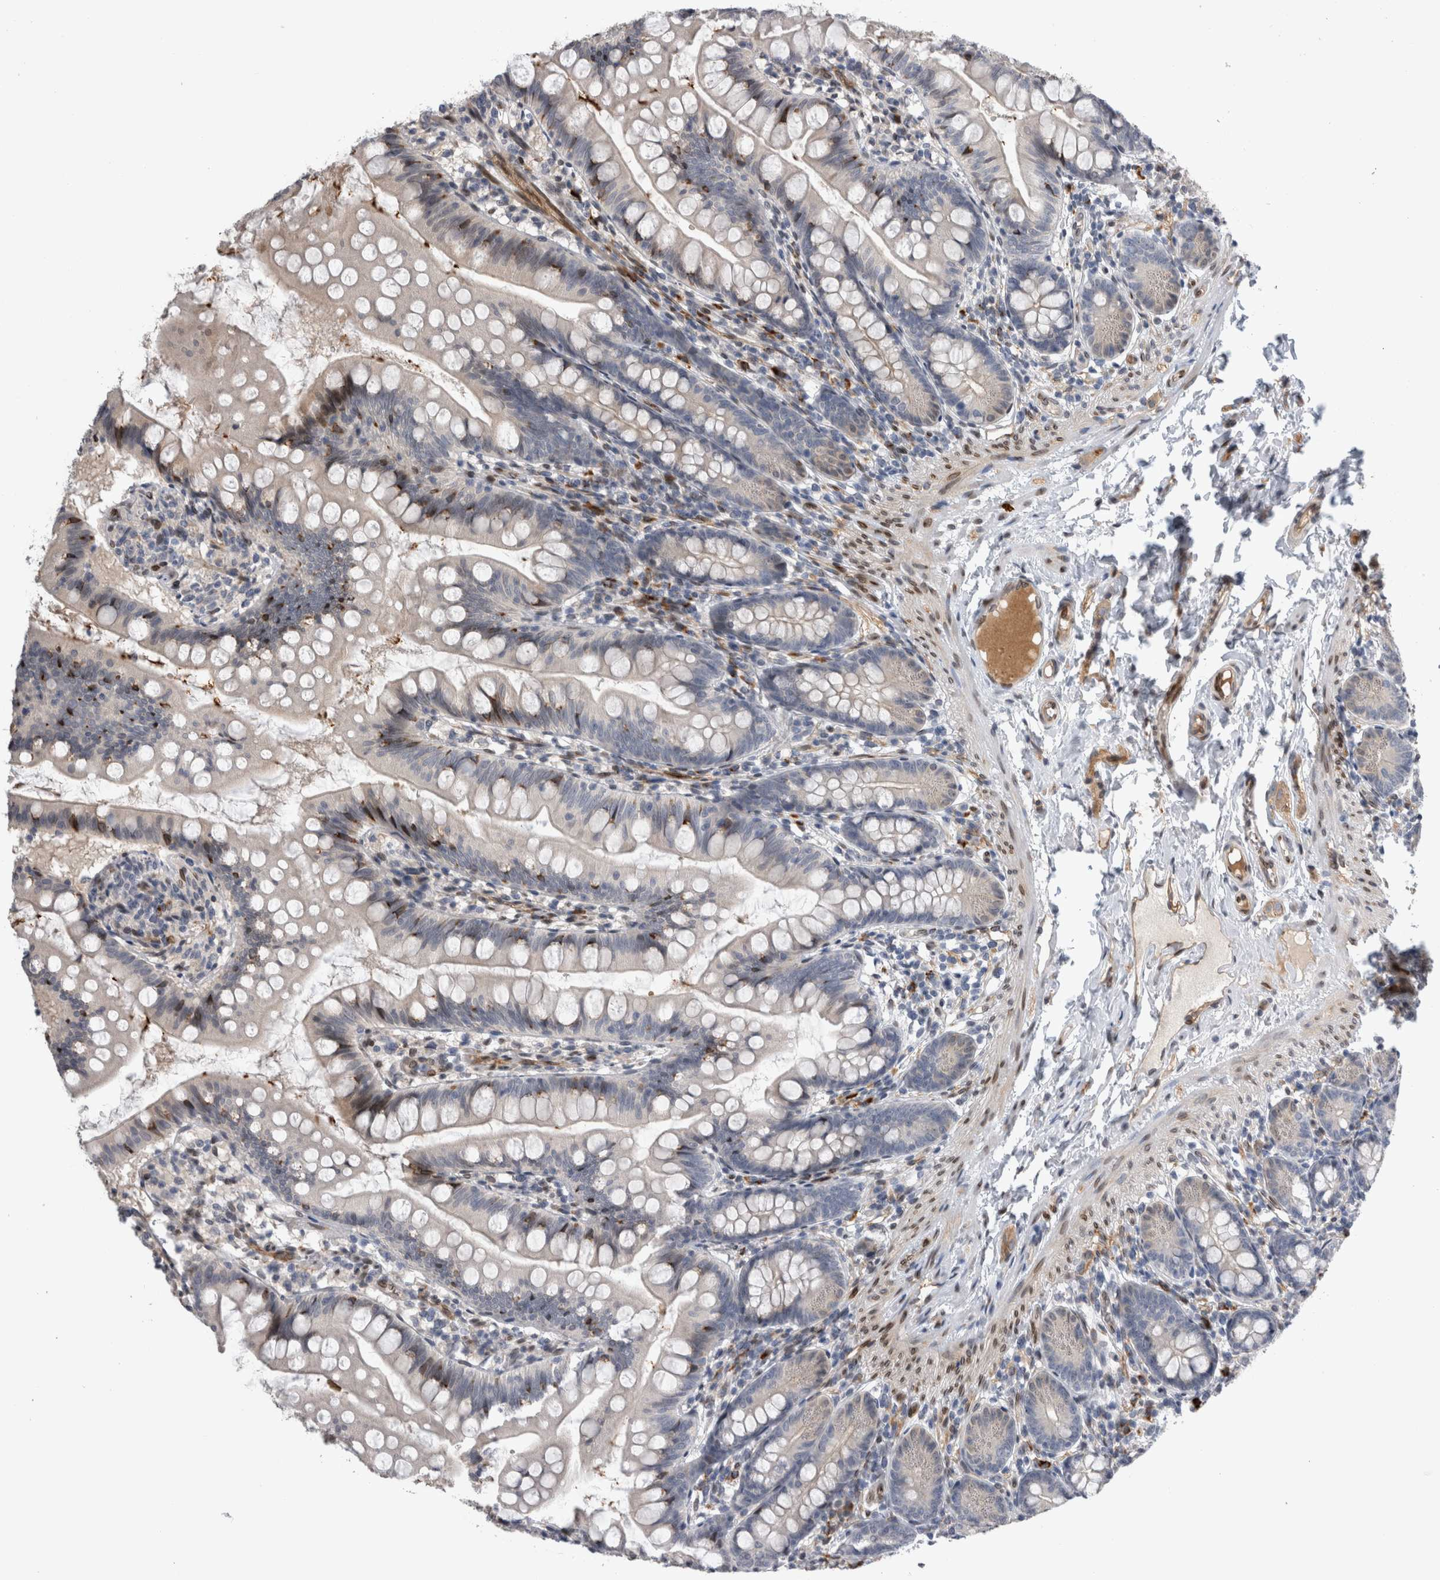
{"staining": {"intensity": "moderate", "quantity": "<25%", "location": "nuclear"}, "tissue": "small intestine", "cell_type": "Glandular cells", "image_type": "normal", "snomed": [{"axis": "morphology", "description": "Normal tissue, NOS"}, {"axis": "topography", "description": "Small intestine"}], "caption": "Protein analysis of unremarkable small intestine reveals moderate nuclear staining in approximately <25% of glandular cells. (Stains: DAB in brown, nuclei in blue, Microscopy: brightfield microscopy at high magnification).", "gene": "DMTN", "patient": {"sex": "male", "age": 7}}